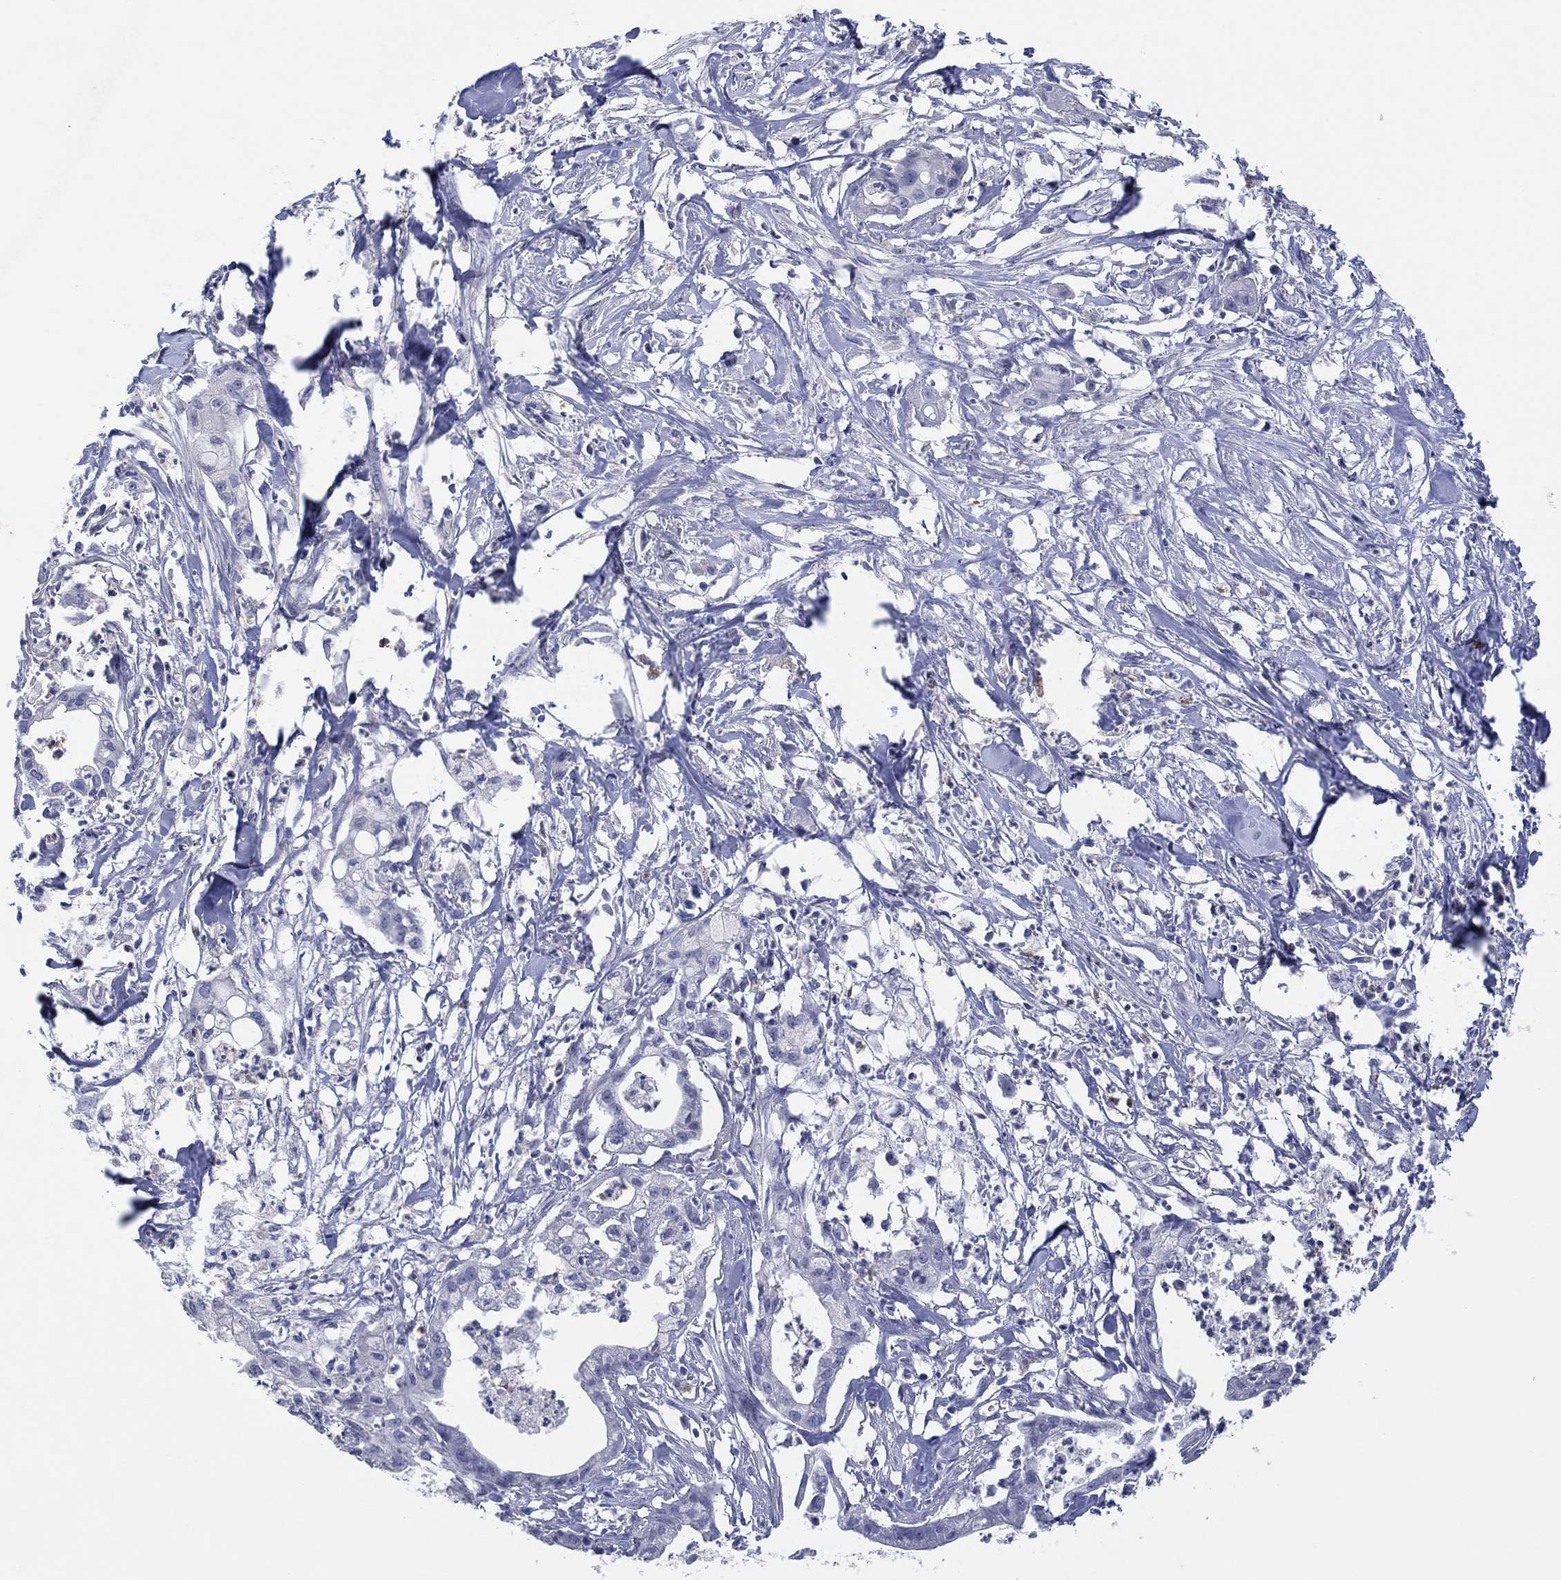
{"staining": {"intensity": "negative", "quantity": "none", "location": "none"}, "tissue": "pancreatic cancer", "cell_type": "Tumor cells", "image_type": "cancer", "snomed": [{"axis": "morphology", "description": "Normal tissue, NOS"}, {"axis": "morphology", "description": "Adenocarcinoma, NOS"}, {"axis": "topography", "description": "Pancreas"}], "caption": "DAB immunohistochemical staining of human pancreatic adenocarcinoma exhibits no significant positivity in tumor cells.", "gene": "HDC", "patient": {"sex": "female", "age": 58}}